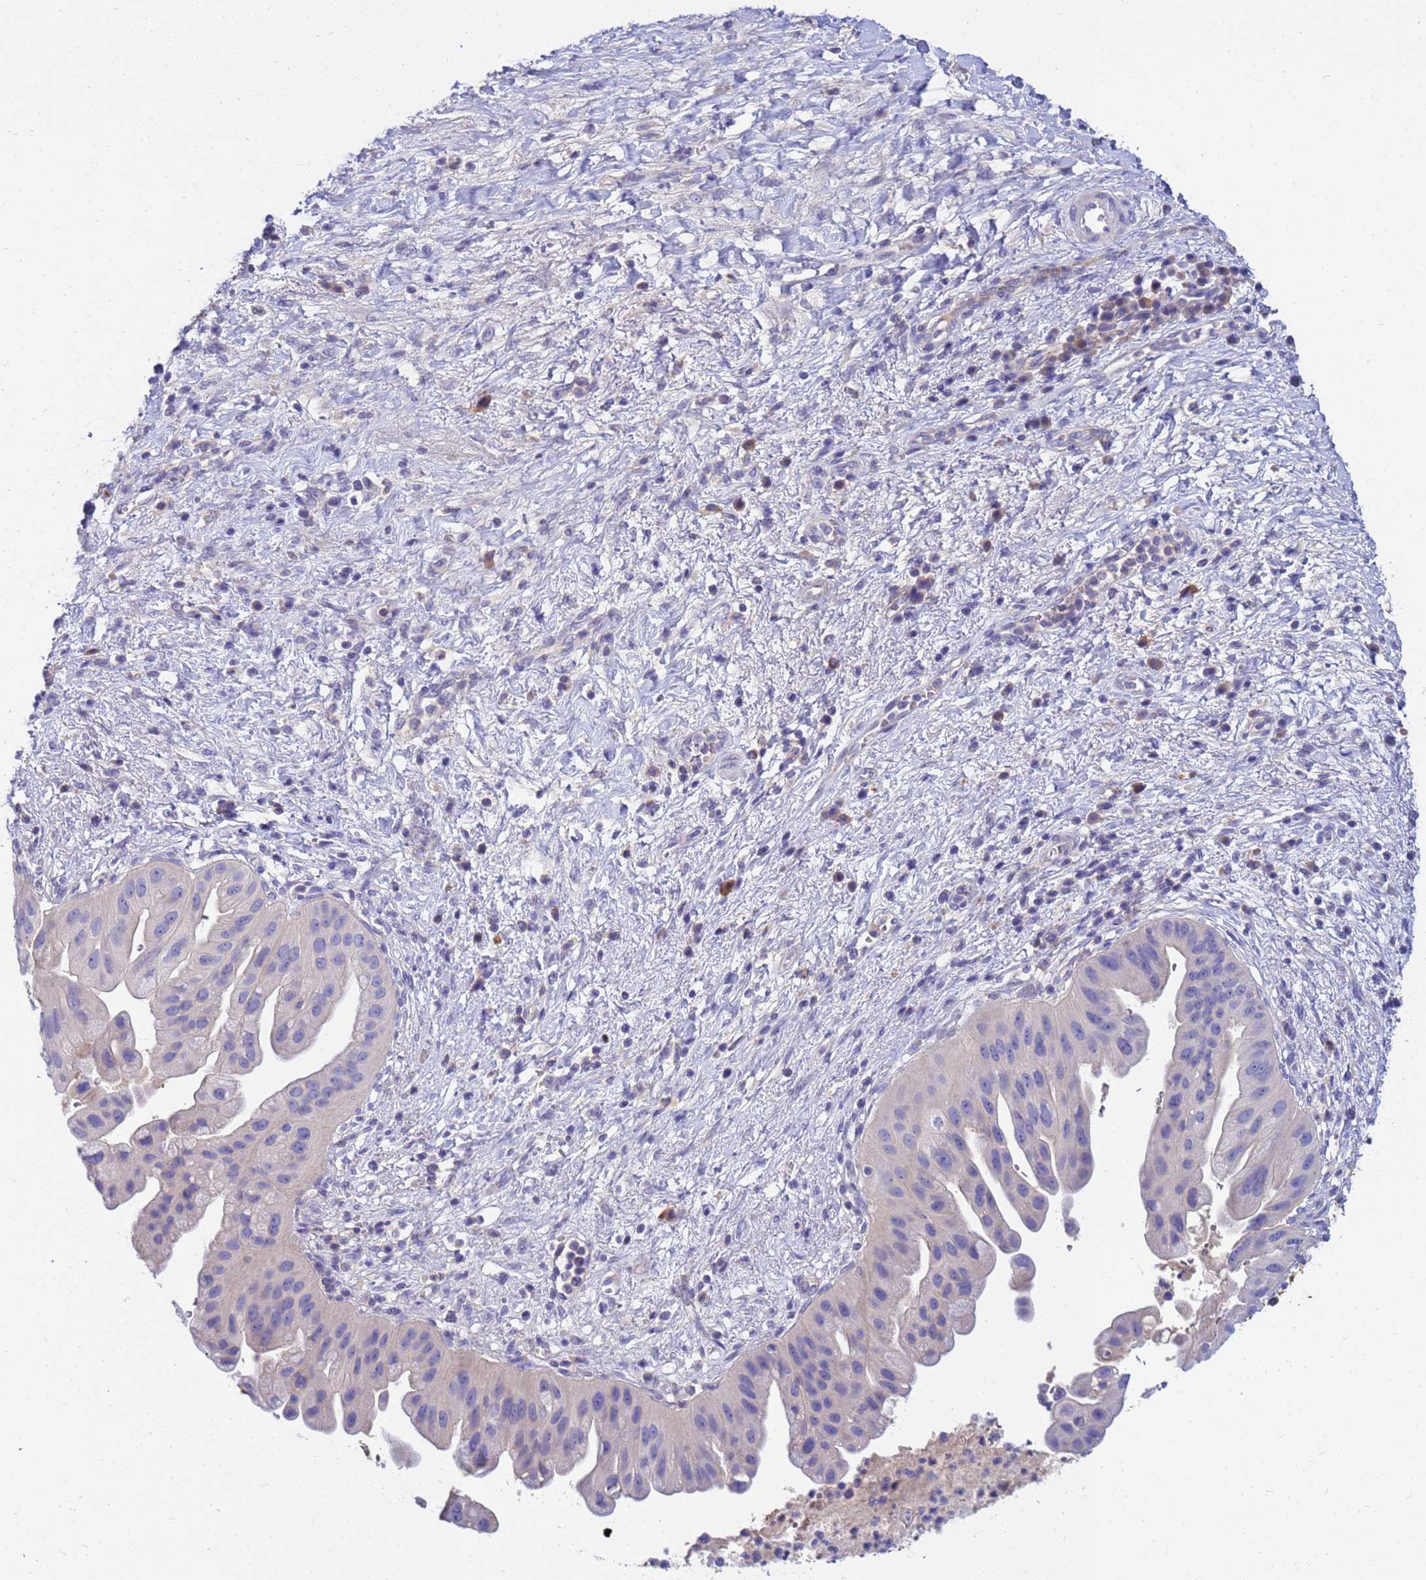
{"staining": {"intensity": "negative", "quantity": "none", "location": "none"}, "tissue": "pancreatic cancer", "cell_type": "Tumor cells", "image_type": "cancer", "snomed": [{"axis": "morphology", "description": "Adenocarcinoma, NOS"}, {"axis": "topography", "description": "Pancreas"}], "caption": "DAB immunohistochemical staining of pancreatic cancer demonstrates no significant expression in tumor cells. (DAB immunohistochemistry visualized using brightfield microscopy, high magnification).", "gene": "DPRX", "patient": {"sex": "male", "age": 68}}